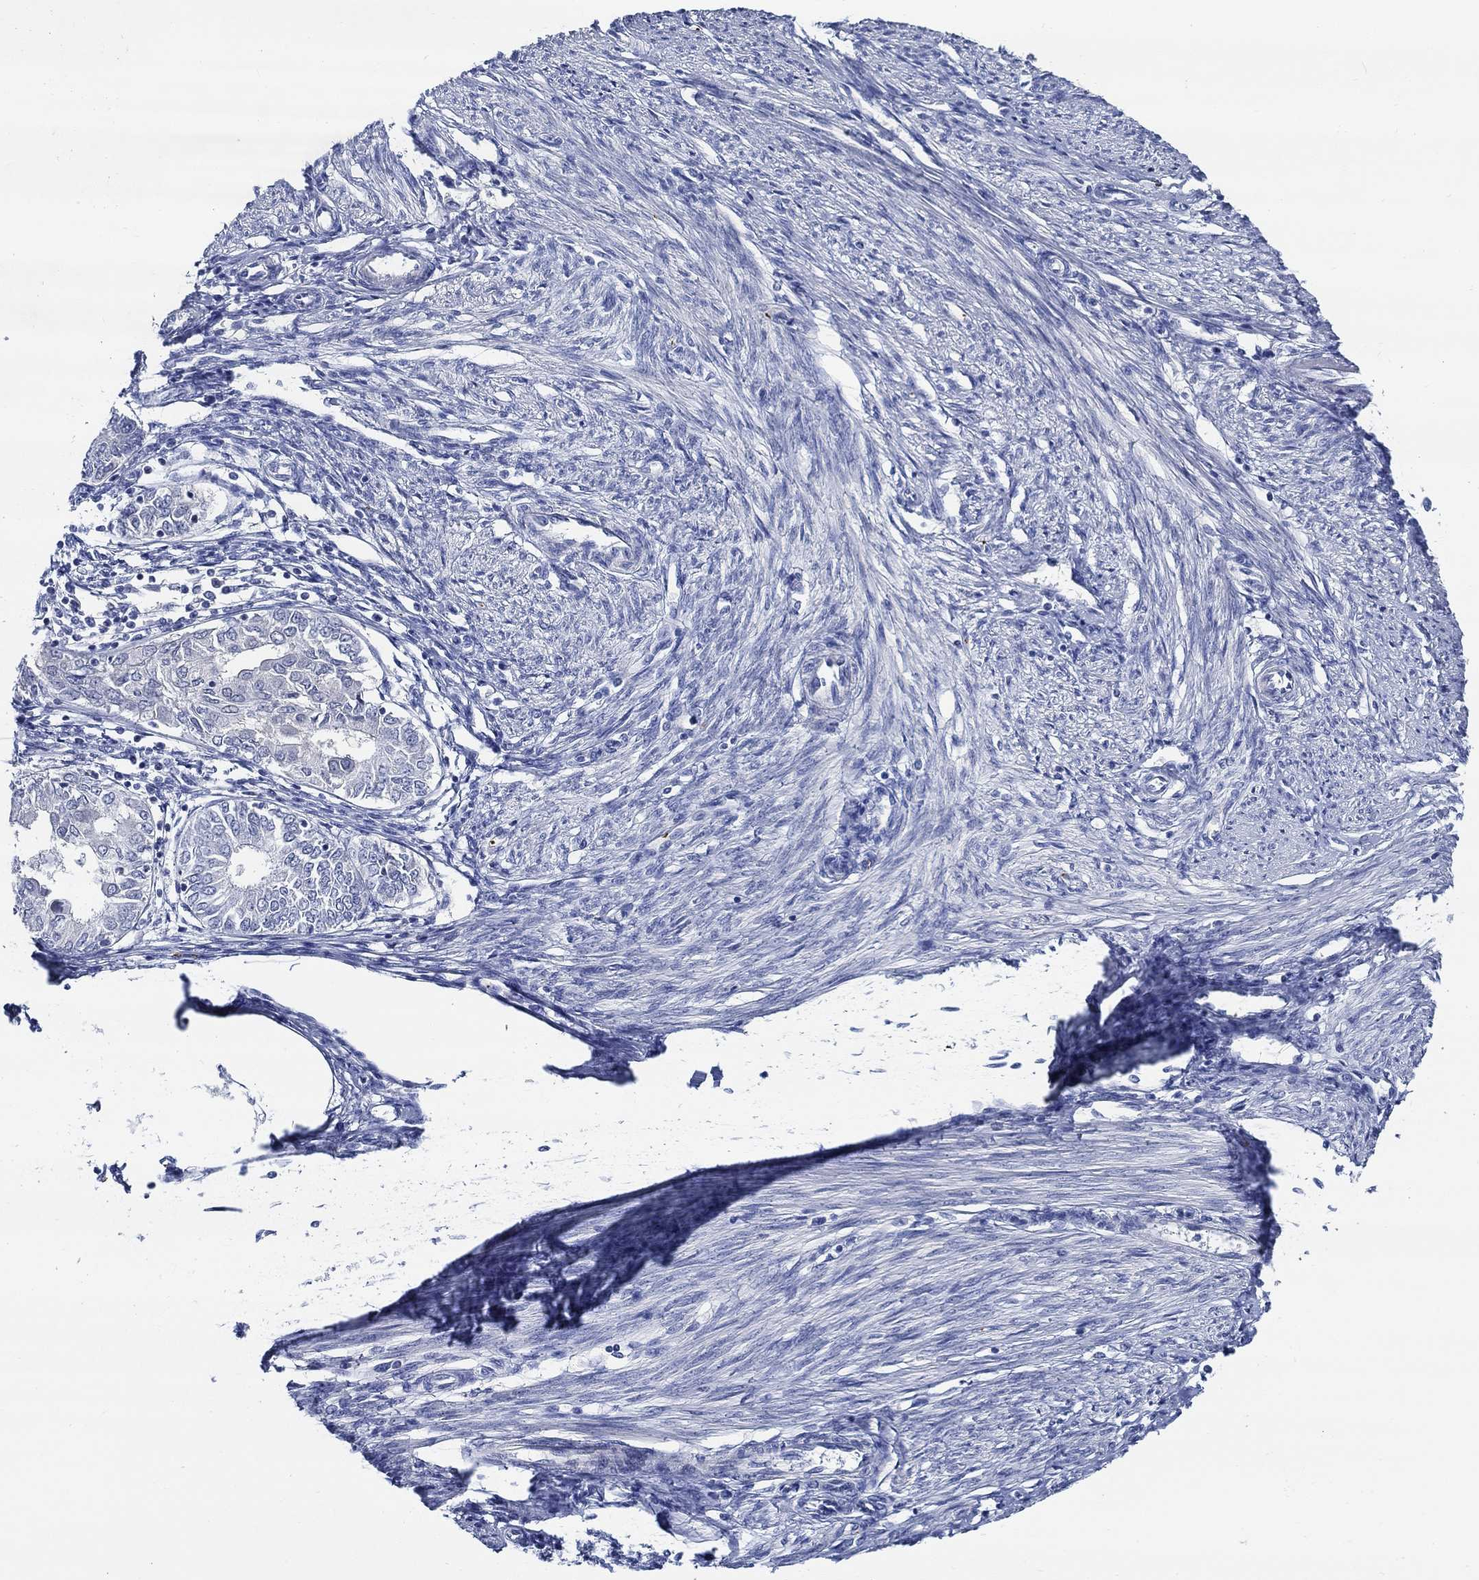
{"staining": {"intensity": "negative", "quantity": "none", "location": "none"}, "tissue": "endometrial cancer", "cell_type": "Tumor cells", "image_type": "cancer", "snomed": [{"axis": "morphology", "description": "Adenocarcinoma, NOS"}, {"axis": "topography", "description": "Endometrium"}], "caption": "The immunohistochemistry photomicrograph has no significant expression in tumor cells of adenocarcinoma (endometrial) tissue. The staining is performed using DAB brown chromogen with nuclei counter-stained in using hematoxylin.", "gene": "ALOX12", "patient": {"sex": "female", "age": 68}}